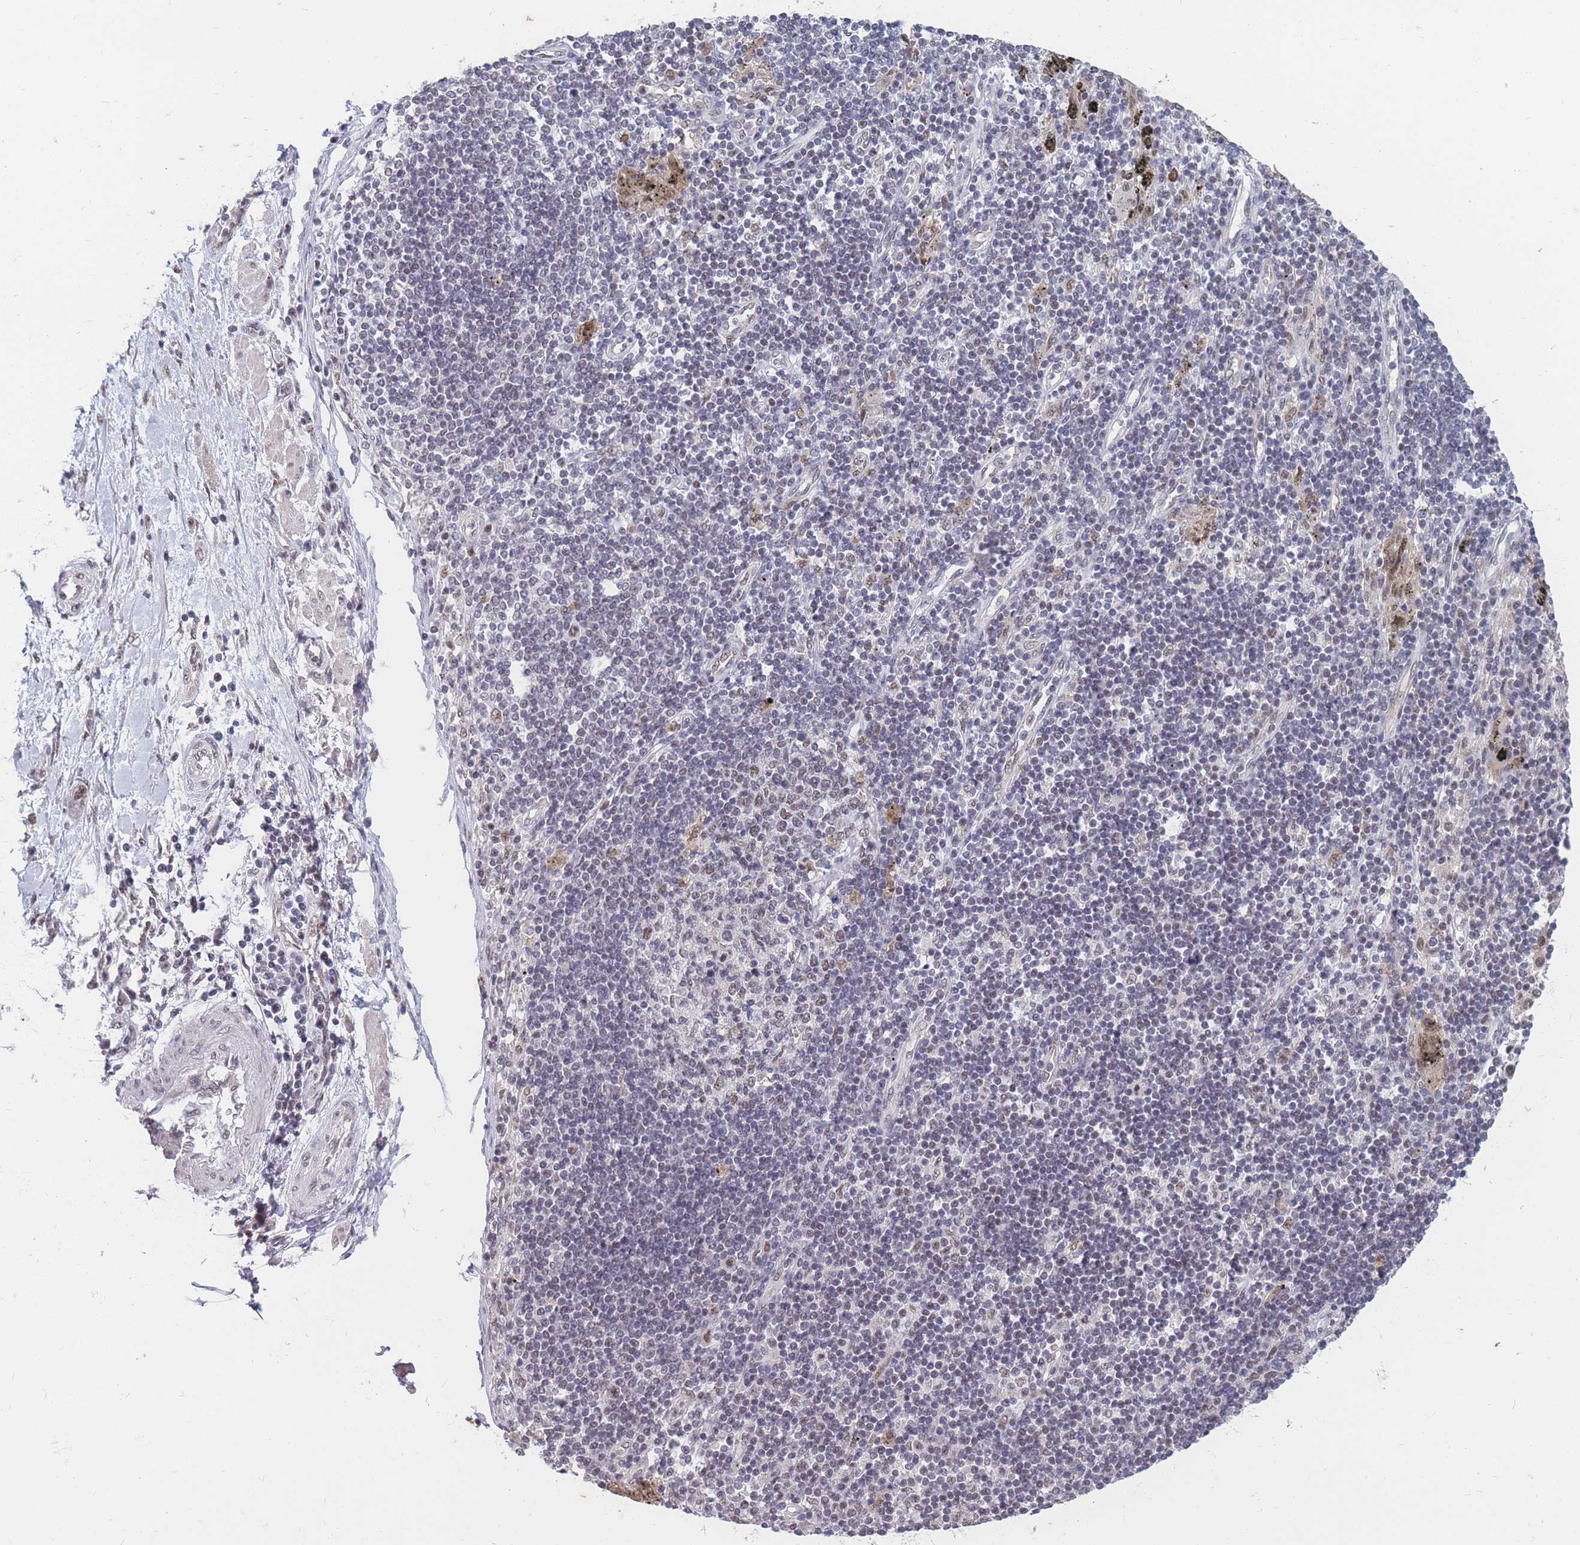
{"staining": {"intensity": "negative", "quantity": "none", "location": "none"}, "tissue": "lung cancer", "cell_type": "Tumor cells", "image_type": "cancer", "snomed": [{"axis": "morphology", "description": "Adenocarcinoma, NOS"}, {"axis": "topography", "description": "Lung"}], "caption": "Immunohistochemical staining of lung cancer exhibits no significant staining in tumor cells.", "gene": "SNRPA1", "patient": {"sex": "female", "age": 54}}